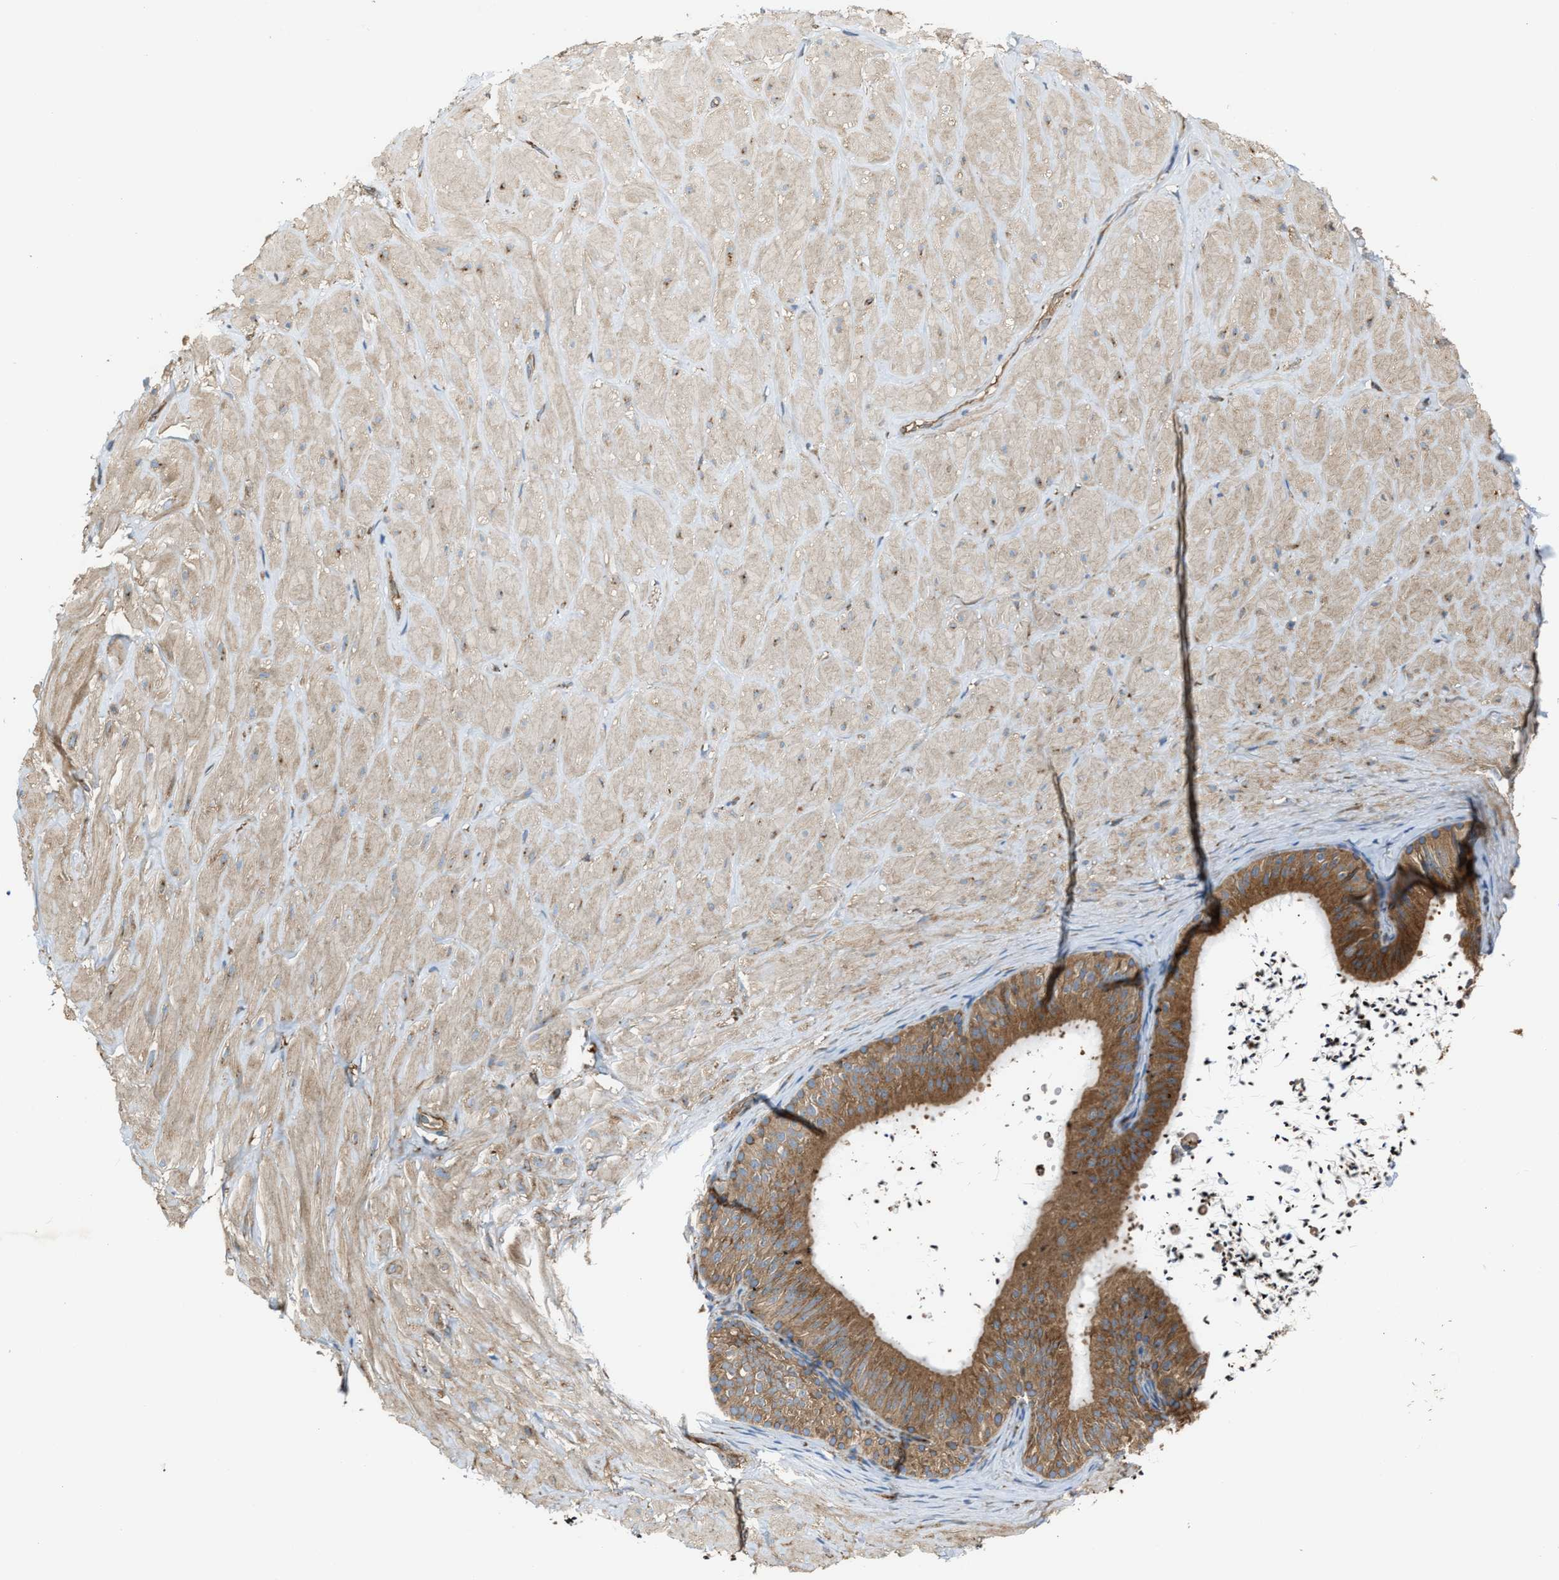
{"staining": {"intensity": "moderate", "quantity": ">75%", "location": "cytoplasmic/membranous"}, "tissue": "adipose tissue", "cell_type": "Adipocytes", "image_type": "normal", "snomed": [{"axis": "morphology", "description": "Normal tissue, NOS"}, {"axis": "topography", "description": "Adipose tissue"}, {"axis": "topography", "description": "Vascular tissue"}, {"axis": "topography", "description": "Peripheral nerve tissue"}], "caption": "The photomicrograph demonstrates immunohistochemical staining of normal adipose tissue. There is moderate cytoplasmic/membranous expression is appreciated in about >75% of adipocytes. The protein is stained brown, and the nuclei are stained in blue (DAB IHC with brightfield microscopy, high magnification).", "gene": "TRPC1", "patient": {"sex": "male", "age": 25}}